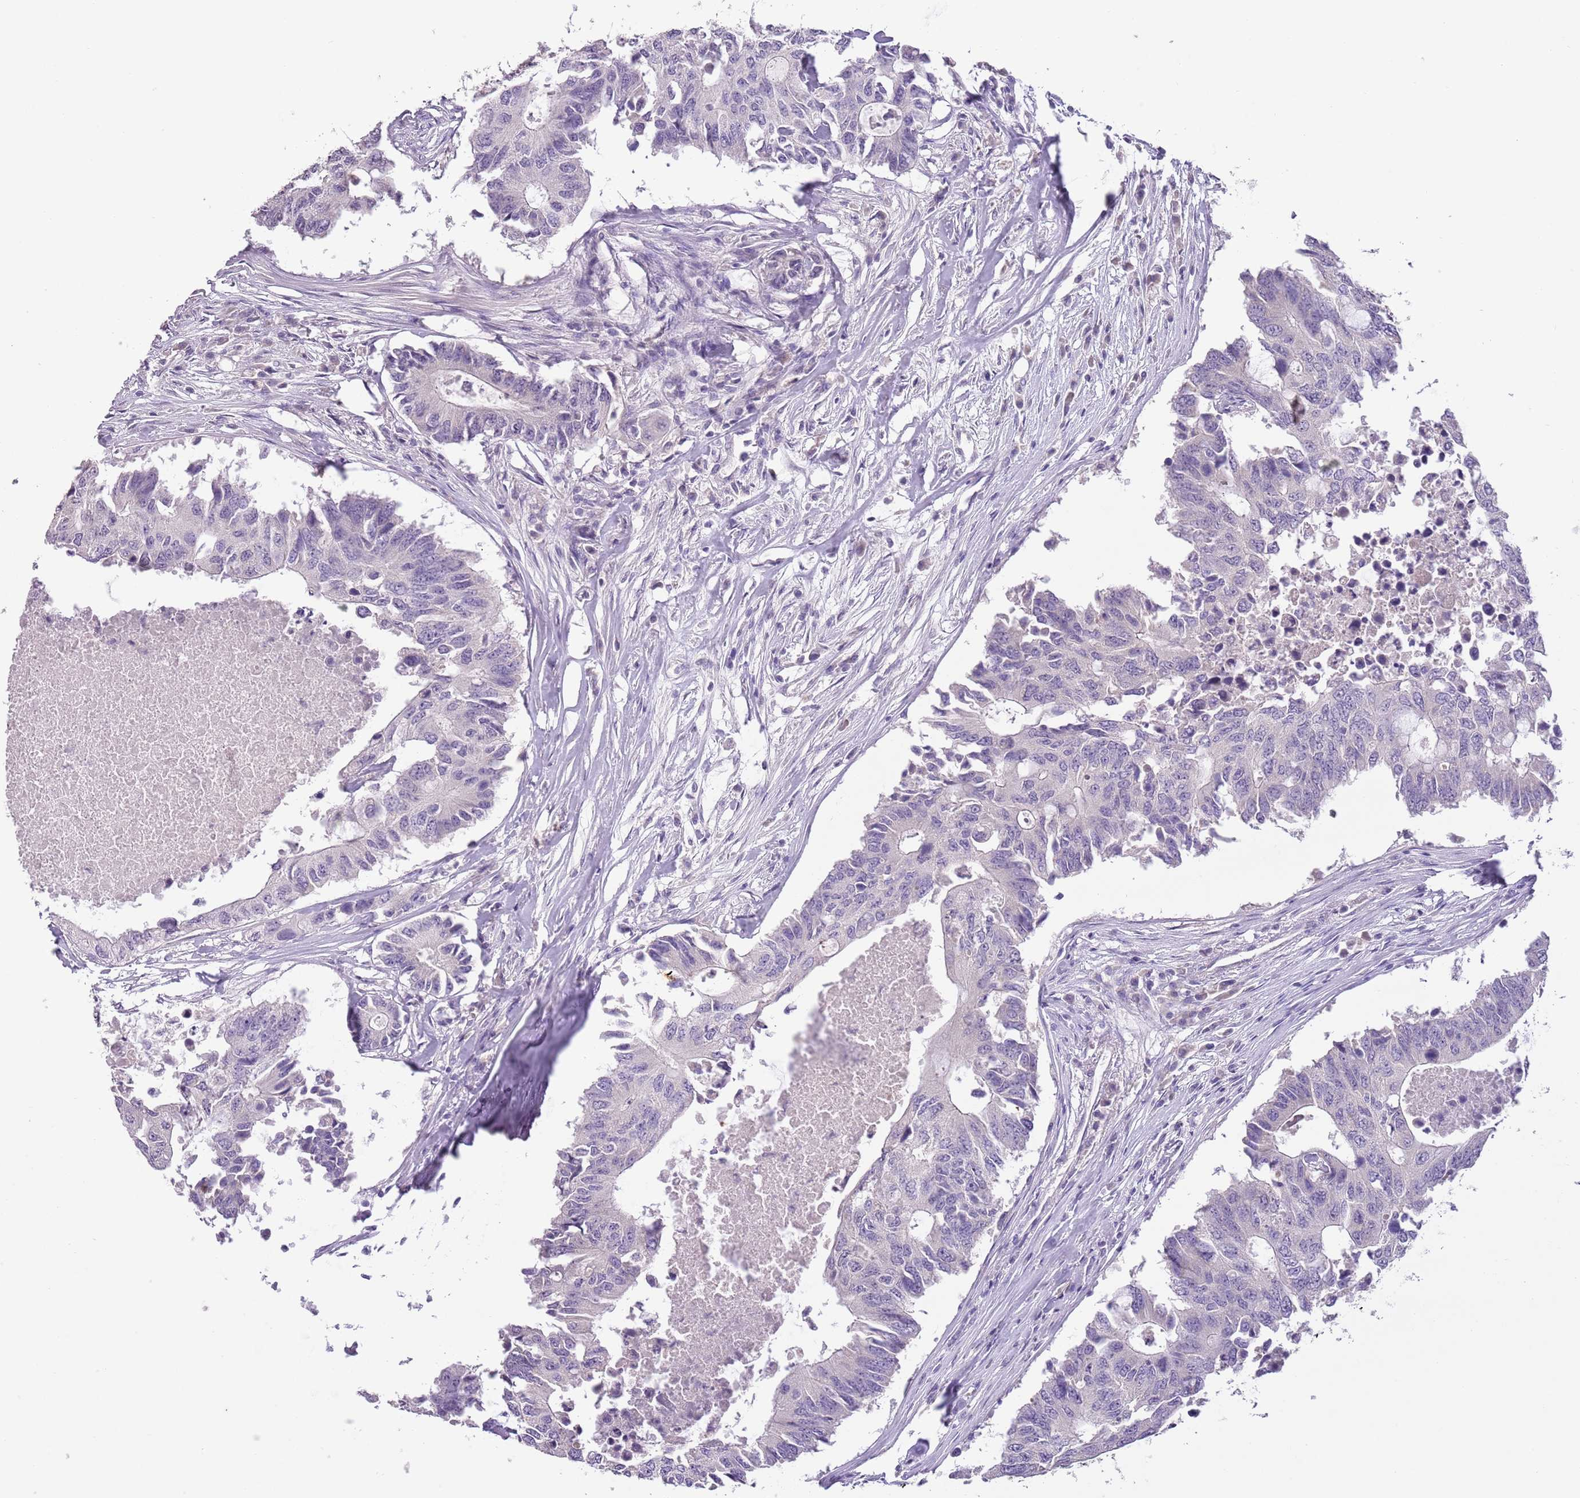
{"staining": {"intensity": "negative", "quantity": "none", "location": "none"}, "tissue": "colorectal cancer", "cell_type": "Tumor cells", "image_type": "cancer", "snomed": [{"axis": "morphology", "description": "Adenocarcinoma, NOS"}, {"axis": "topography", "description": "Colon"}], "caption": "Colorectal cancer (adenocarcinoma) was stained to show a protein in brown. There is no significant positivity in tumor cells.", "gene": "SLC35E3", "patient": {"sex": "male", "age": 71}}